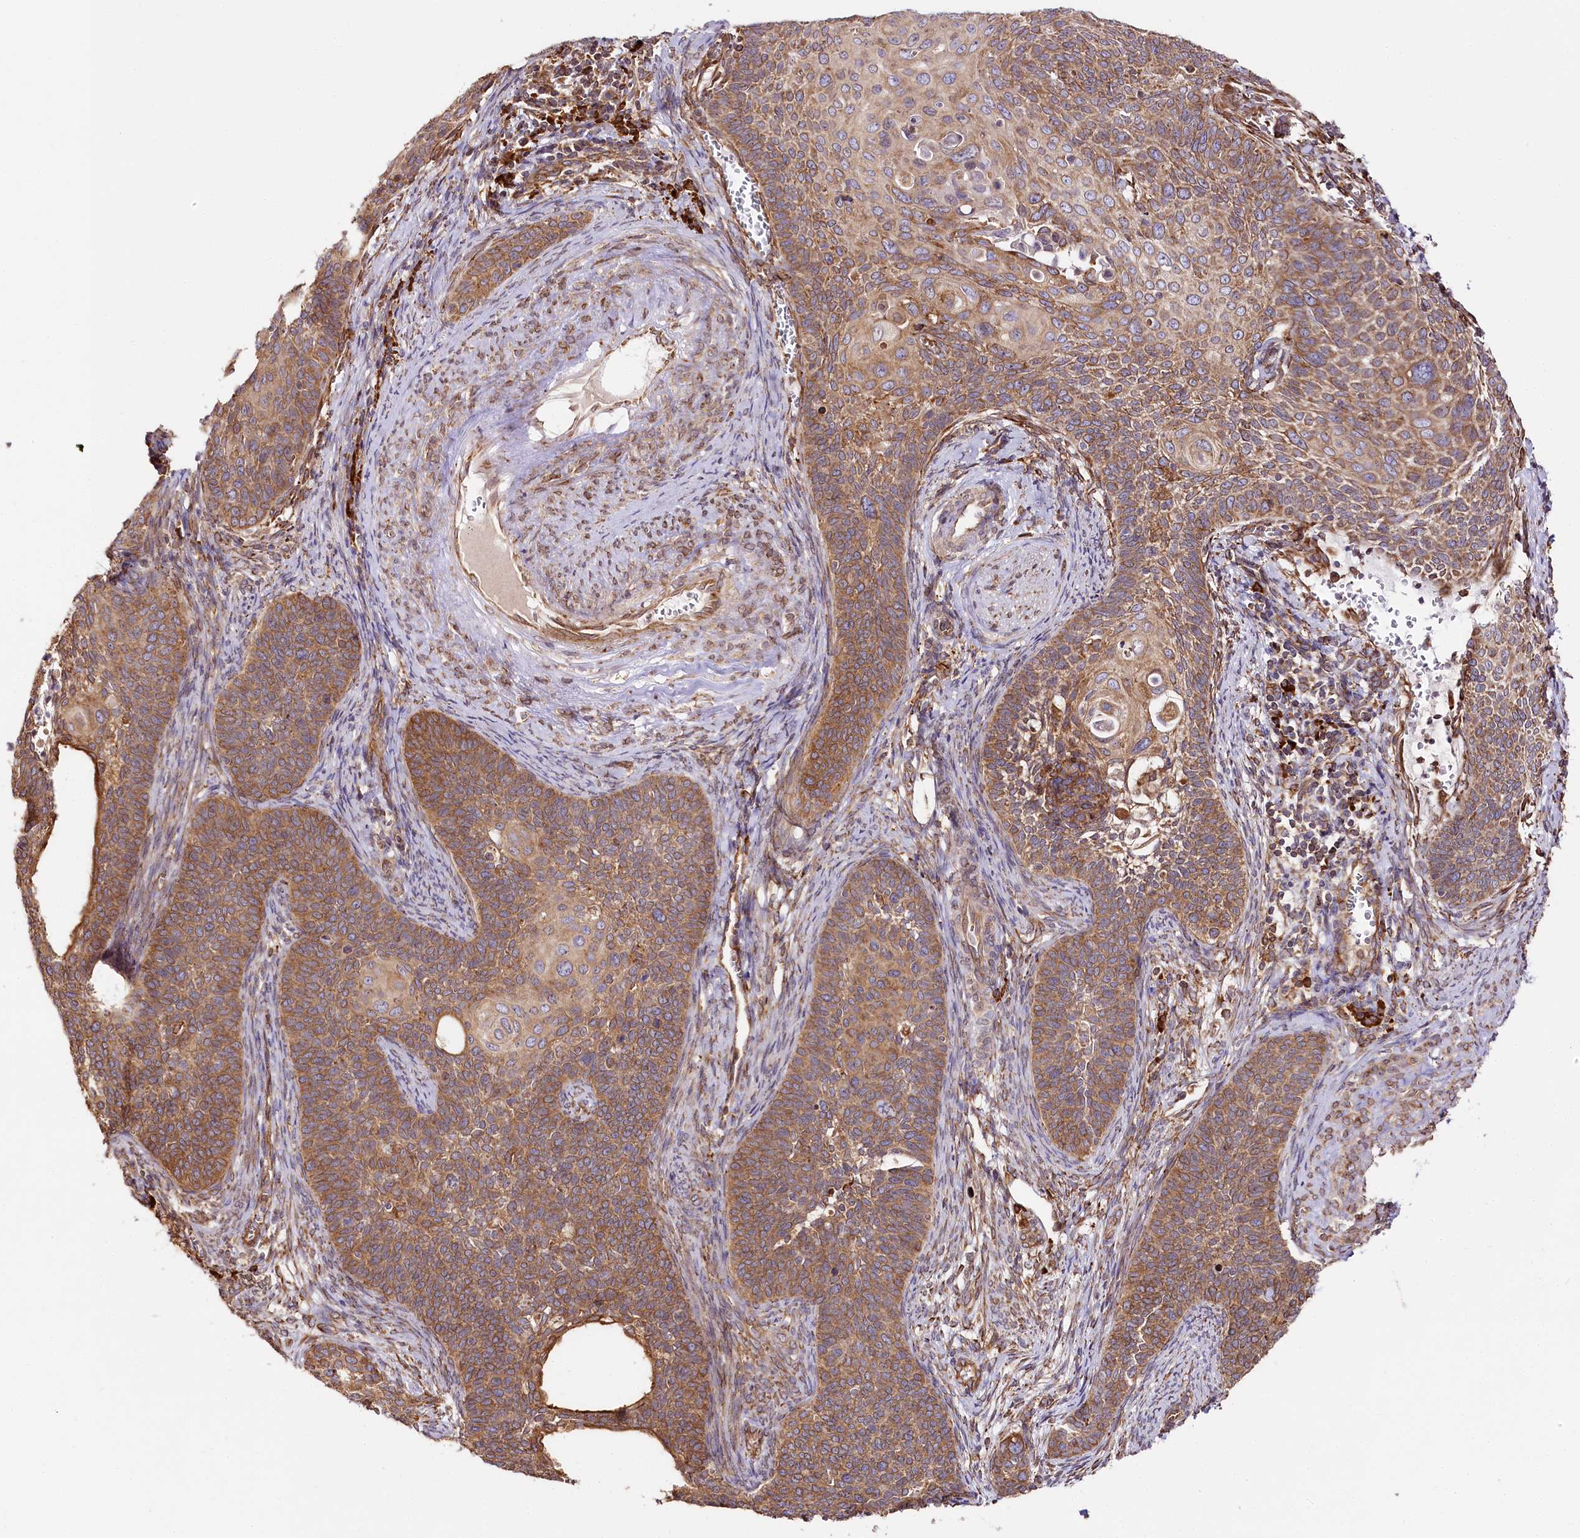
{"staining": {"intensity": "moderate", "quantity": ">75%", "location": "cytoplasmic/membranous"}, "tissue": "cervical cancer", "cell_type": "Tumor cells", "image_type": "cancer", "snomed": [{"axis": "morphology", "description": "Squamous cell carcinoma, NOS"}, {"axis": "topography", "description": "Cervix"}], "caption": "Immunohistochemistry (IHC) of human cervical squamous cell carcinoma exhibits medium levels of moderate cytoplasmic/membranous staining in approximately >75% of tumor cells.", "gene": "CNPY2", "patient": {"sex": "female", "age": 33}}